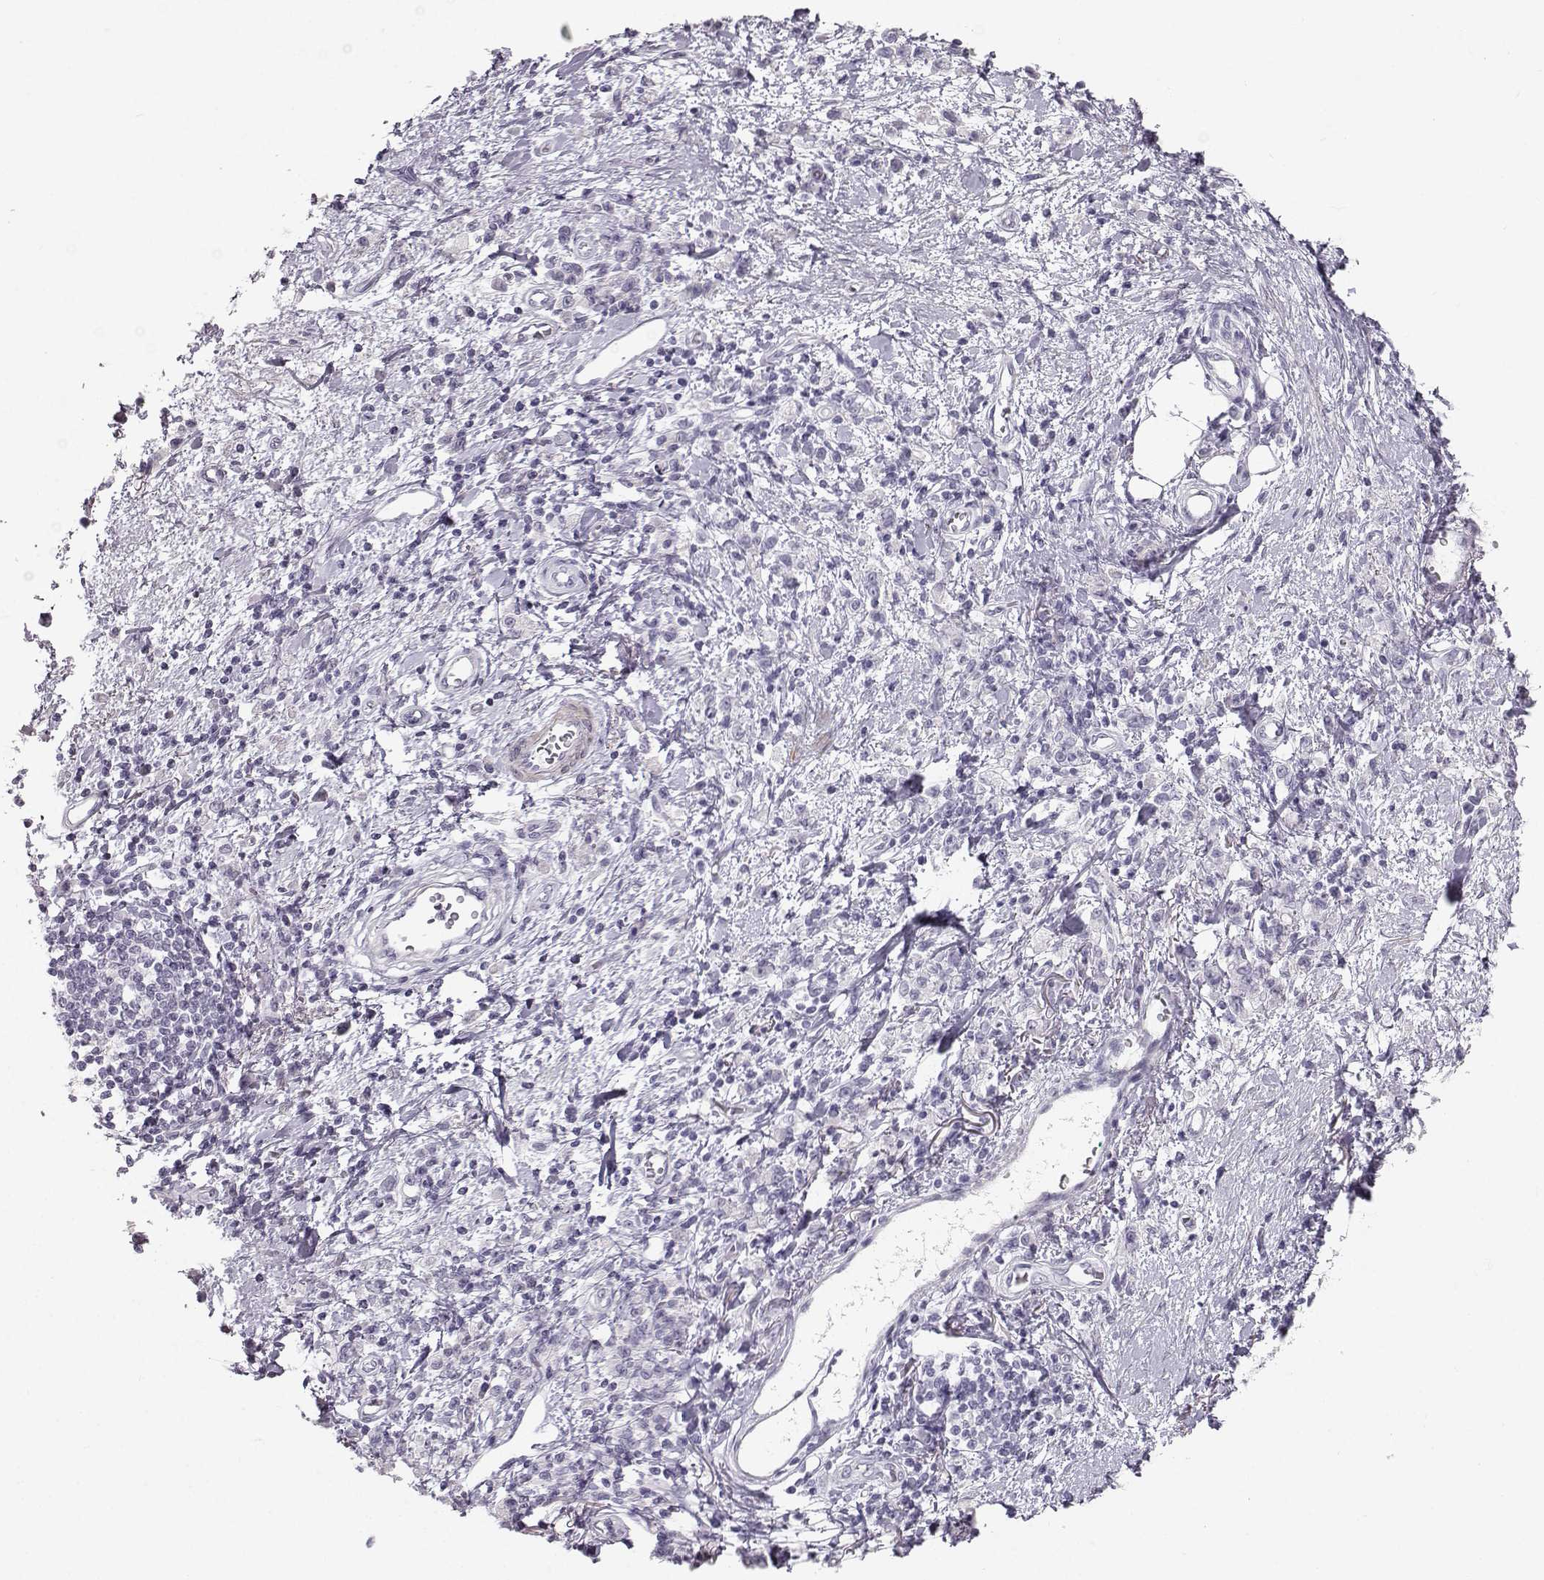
{"staining": {"intensity": "negative", "quantity": "none", "location": "none"}, "tissue": "stomach cancer", "cell_type": "Tumor cells", "image_type": "cancer", "snomed": [{"axis": "morphology", "description": "Adenocarcinoma, NOS"}, {"axis": "topography", "description": "Stomach"}], "caption": "High magnification brightfield microscopy of stomach adenocarcinoma stained with DAB (brown) and counterstained with hematoxylin (blue): tumor cells show no significant staining.", "gene": "CASR", "patient": {"sex": "male", "age": 77}}